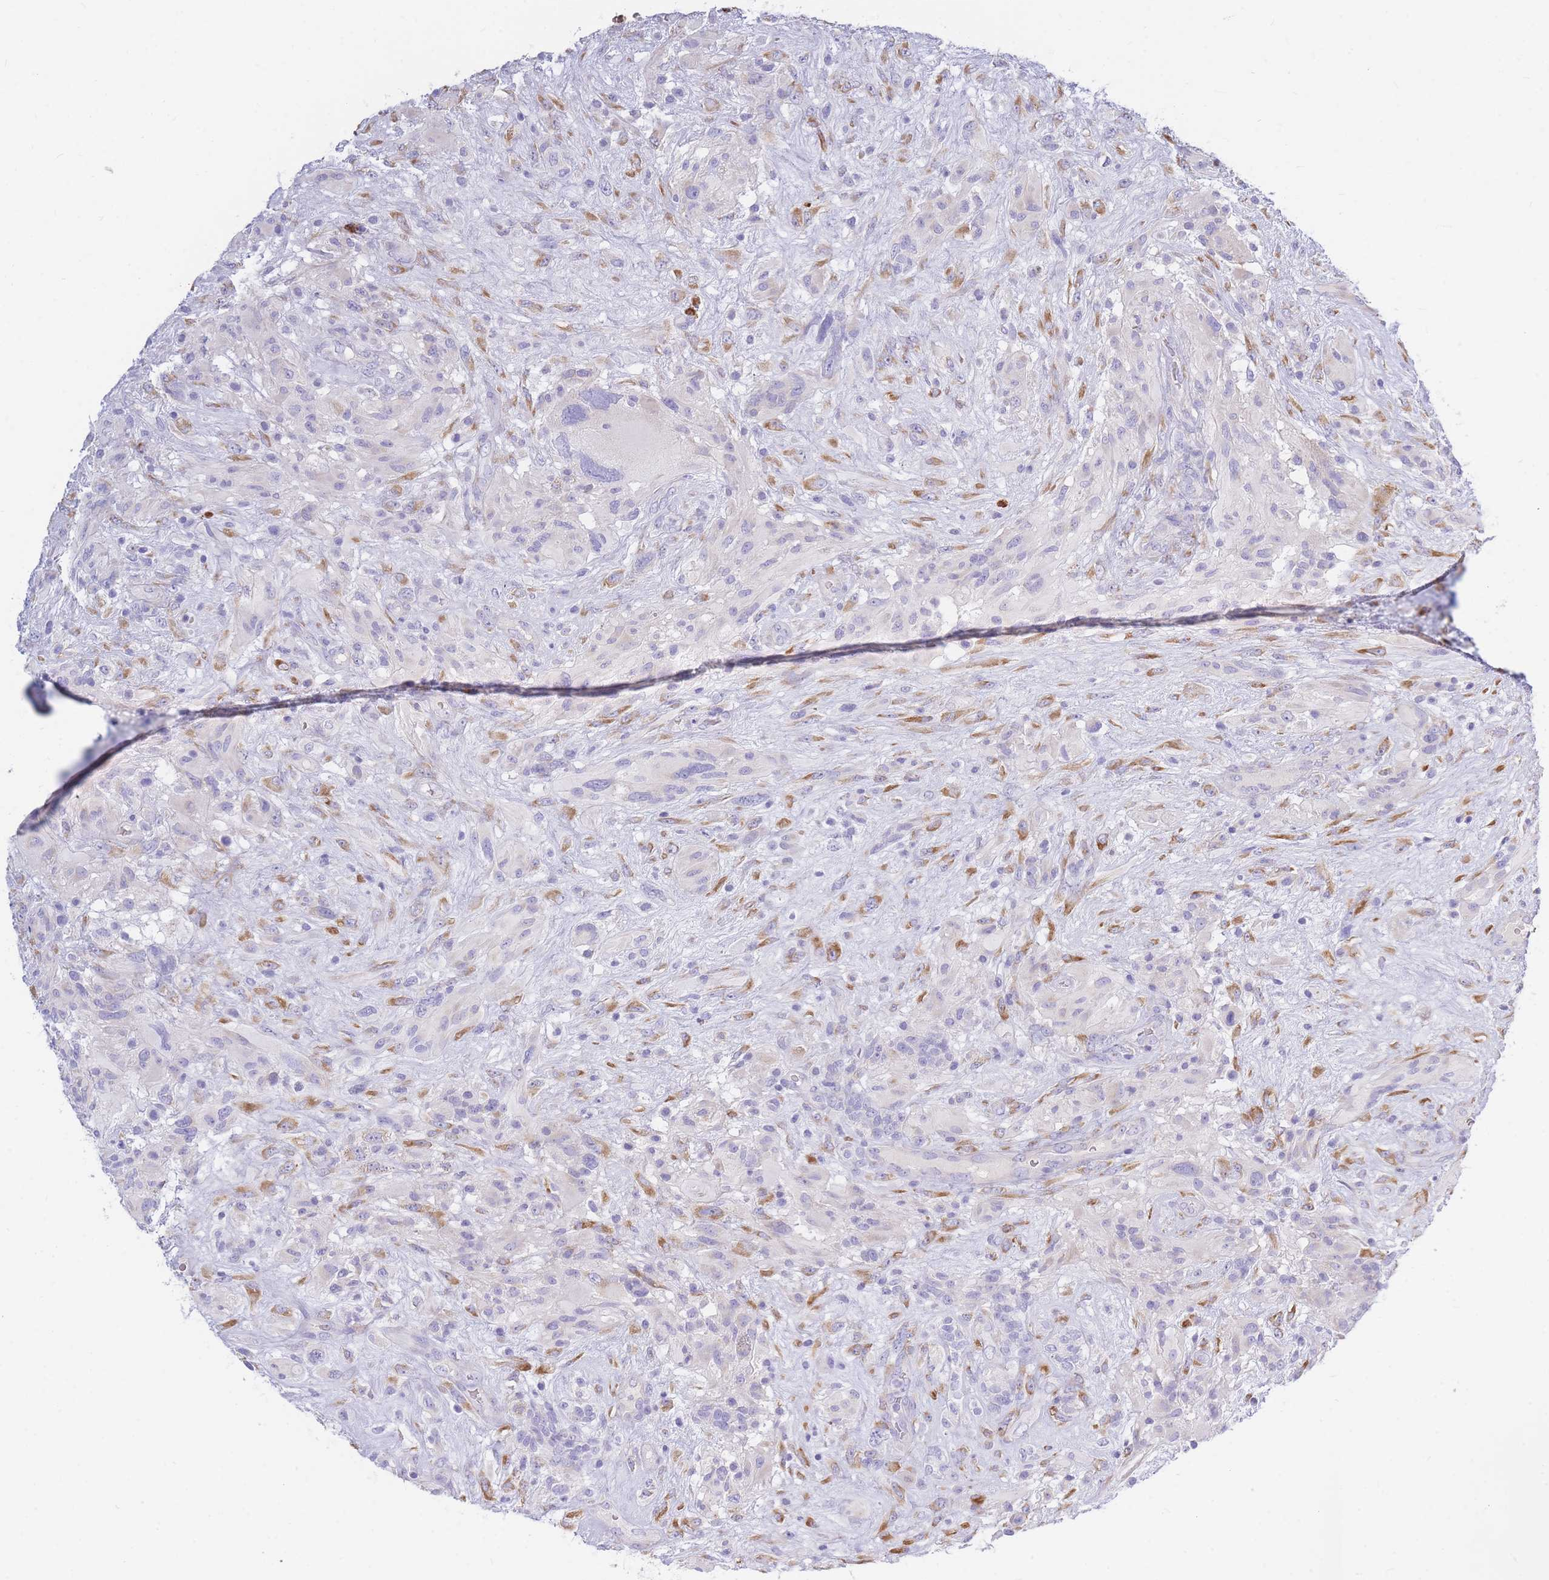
{"staining": {"intensity": "negative", "quantity": "none", "location": "none"}, "tissue": "glioma", "cell_type": "Tumor cells", "image_type": "cancer", "snomed": [{"axis": "morphology", "description": "Glioma, malignant, High grade"}, {"axis": "topography", "description": "Brain"}], "caption": "Tumor cells show no significant protein staining in malignant glioma (high-grade).", "gene": "TPSD1", "patient": {"sex": "male", "age": 61}}